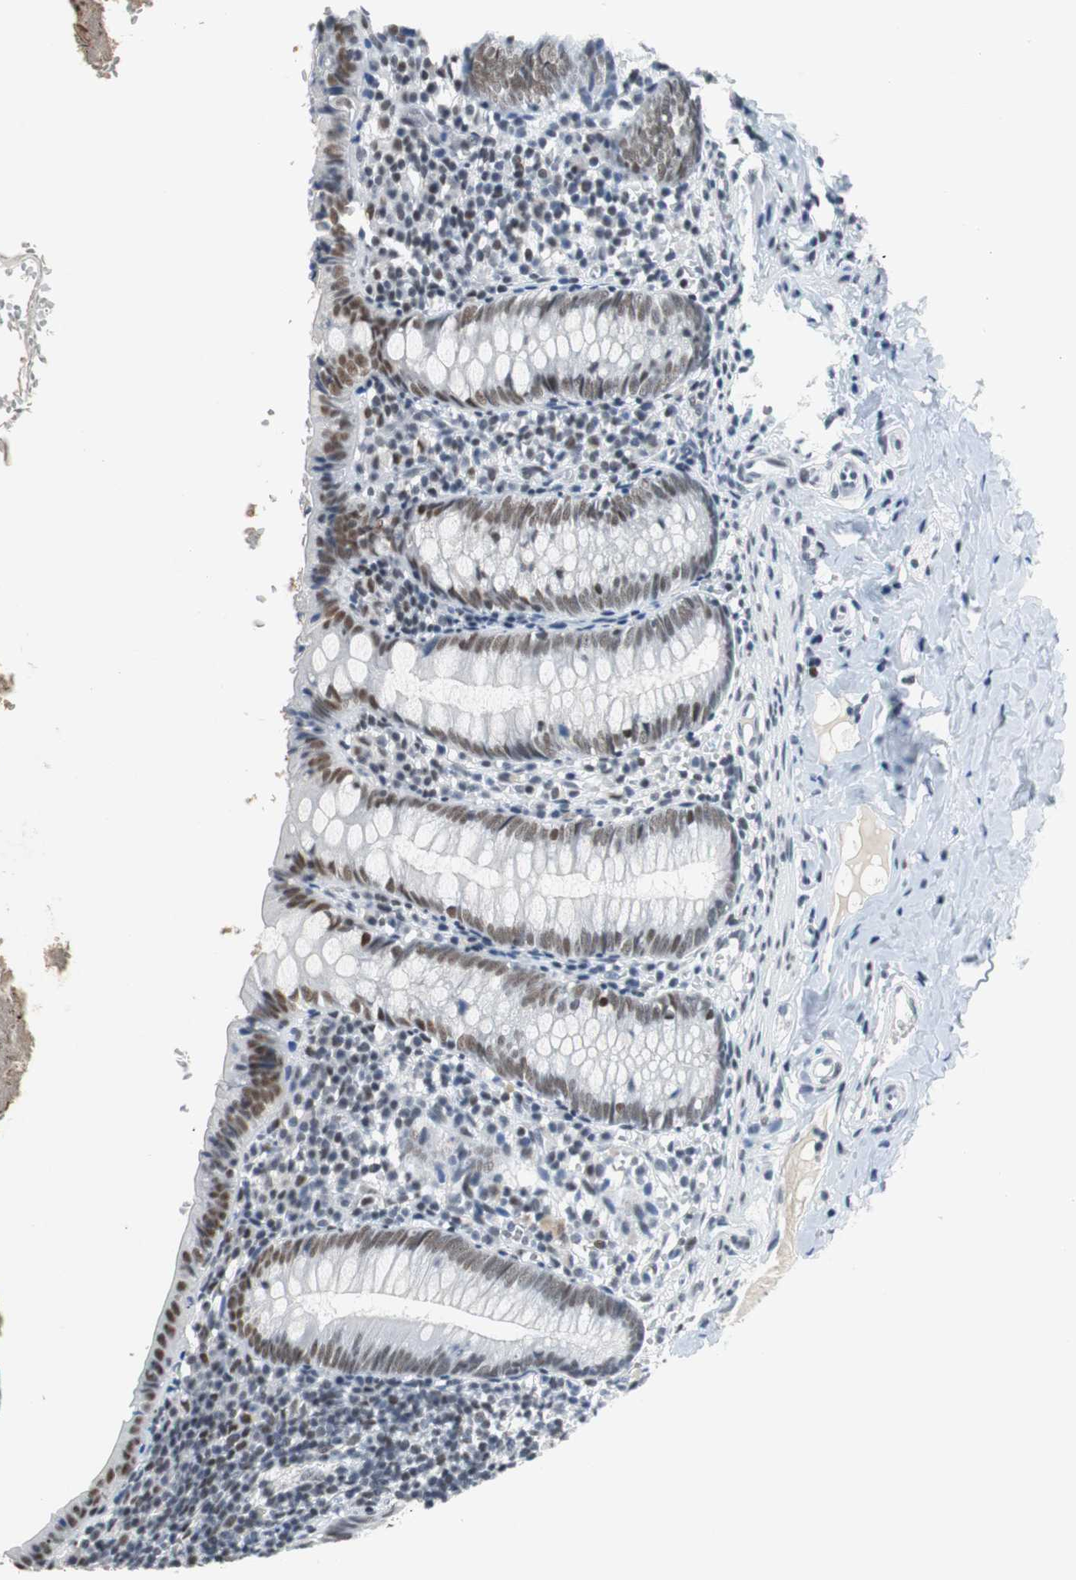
{"staining": {"intensity": "moderate", "quantity": ">75%", "location": "nuclear"}, "tissue": "appendix", "cell_type": "Glandular cells", "image_type": "normal", "snomed": [{"axis": "morphology", "description": "Normal tissue, NOS"}, {"axis": "topography", "description": "Appendix"}], "caption": "A high-resolution histopathology image shows immunohistochemistry (IHC) staining of benign appendix, which shows moderate nuclear positivity in approximately >75% of glandular cells.", "gene": "HDAC3", "patient": {"sex": "female", "age": 10}}